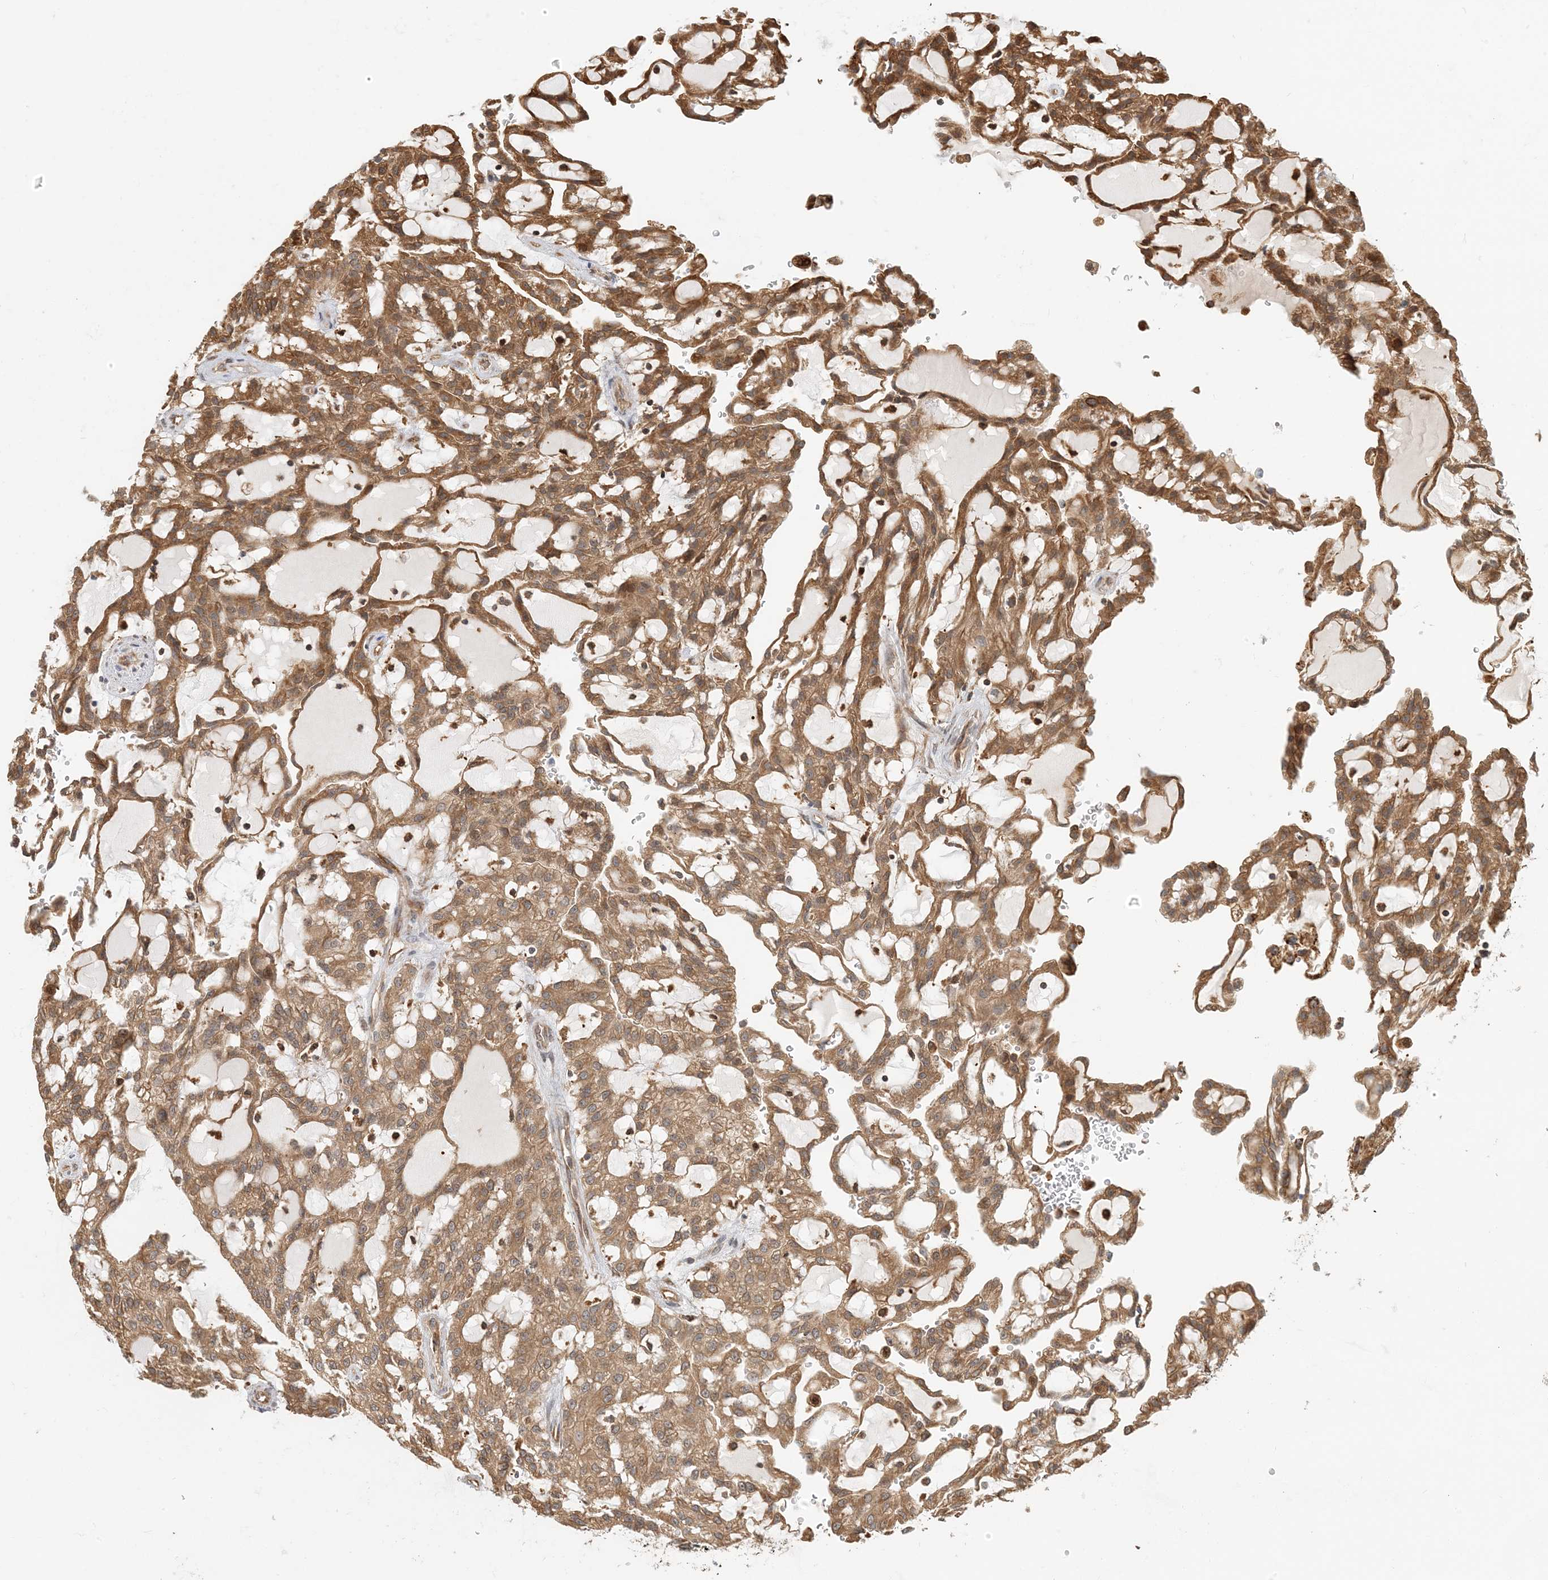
{"staining": {"intensity": "moderate", "quantity": ">75%", "location": "cytoplasmic/membranous"}, "tissue": "renal cancer", "cell_type": "Tumor cells", "image_type": "cancer", "snomed": [{"axis": "morphology", "description": "Adenocarcinoma, NOS"}, {"axis": "topography", "description": "Kidney"}], "caption": "Protein expression by IHC reveals moderate cytoplasmic/membranous staining in approximately >75% of tumor cells in renal adenocarcinoma.", "gene": "HNMT", "patient": {"sex": "male", "age": 63}}